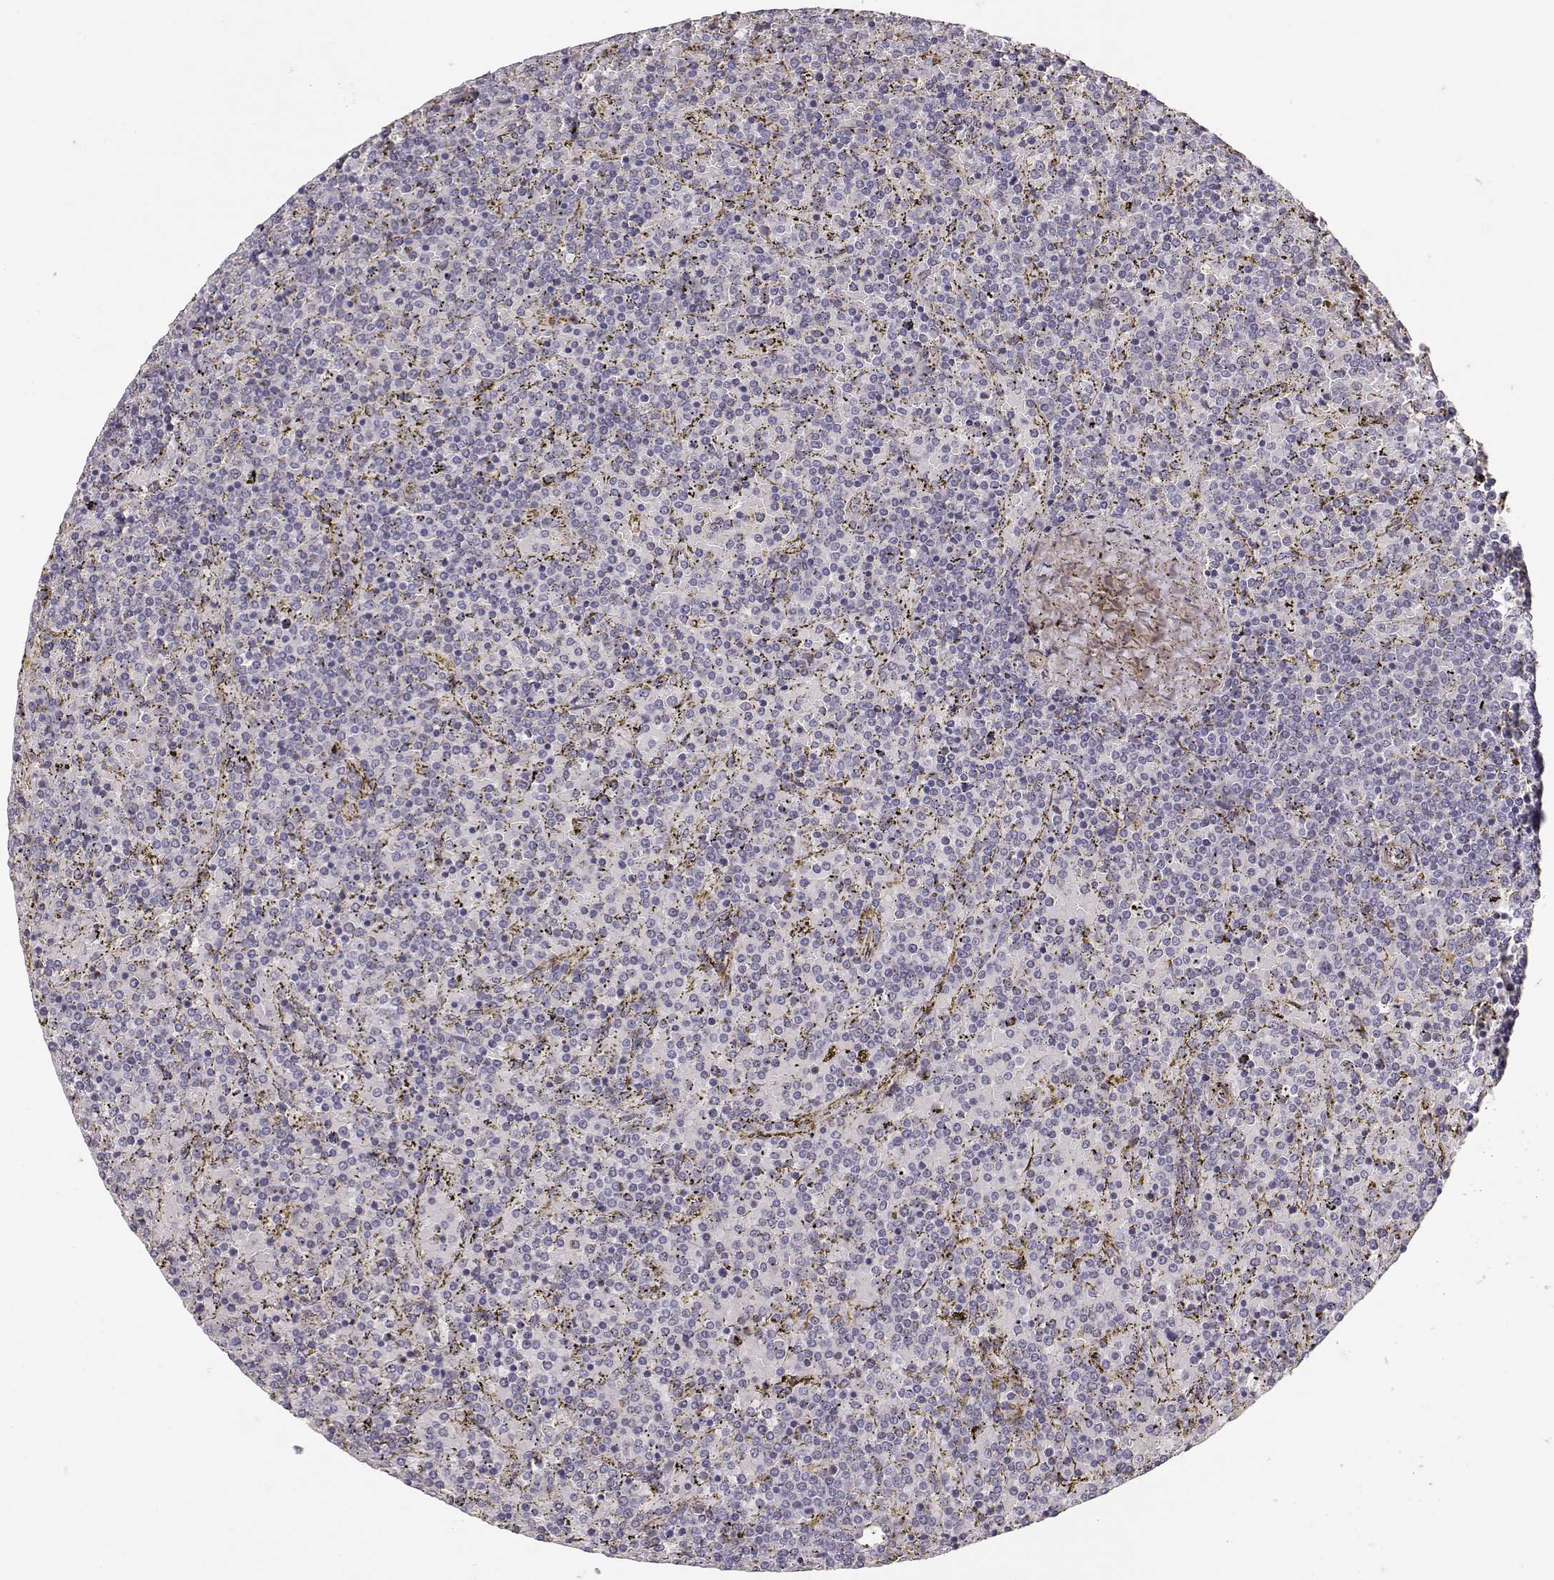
{"staining": {"intensity": "negative", "quantity": "none", "location": "none"}, "tissue": "lymphoma", "cell_type": "Tumor cells", "image_type": "cancer", "snomed": [{"axis": "morphology", "description": "Malignant lymphoma, non-Hodgkin's type, Low grade"}, {"axis": "topography", "description": "Spleen"}], "caption": "This is a photomicrograph of immunohistochemistry staining of lymphoma, which shows no positivity in tumor cells. (Stains: DAB immunohistochemistry with hematoxylin counter stain, Microscopy: brightfield microscopy at high magnification).", "gene": "LAMA5", "patient": {"sex": "female", "age": 77}}